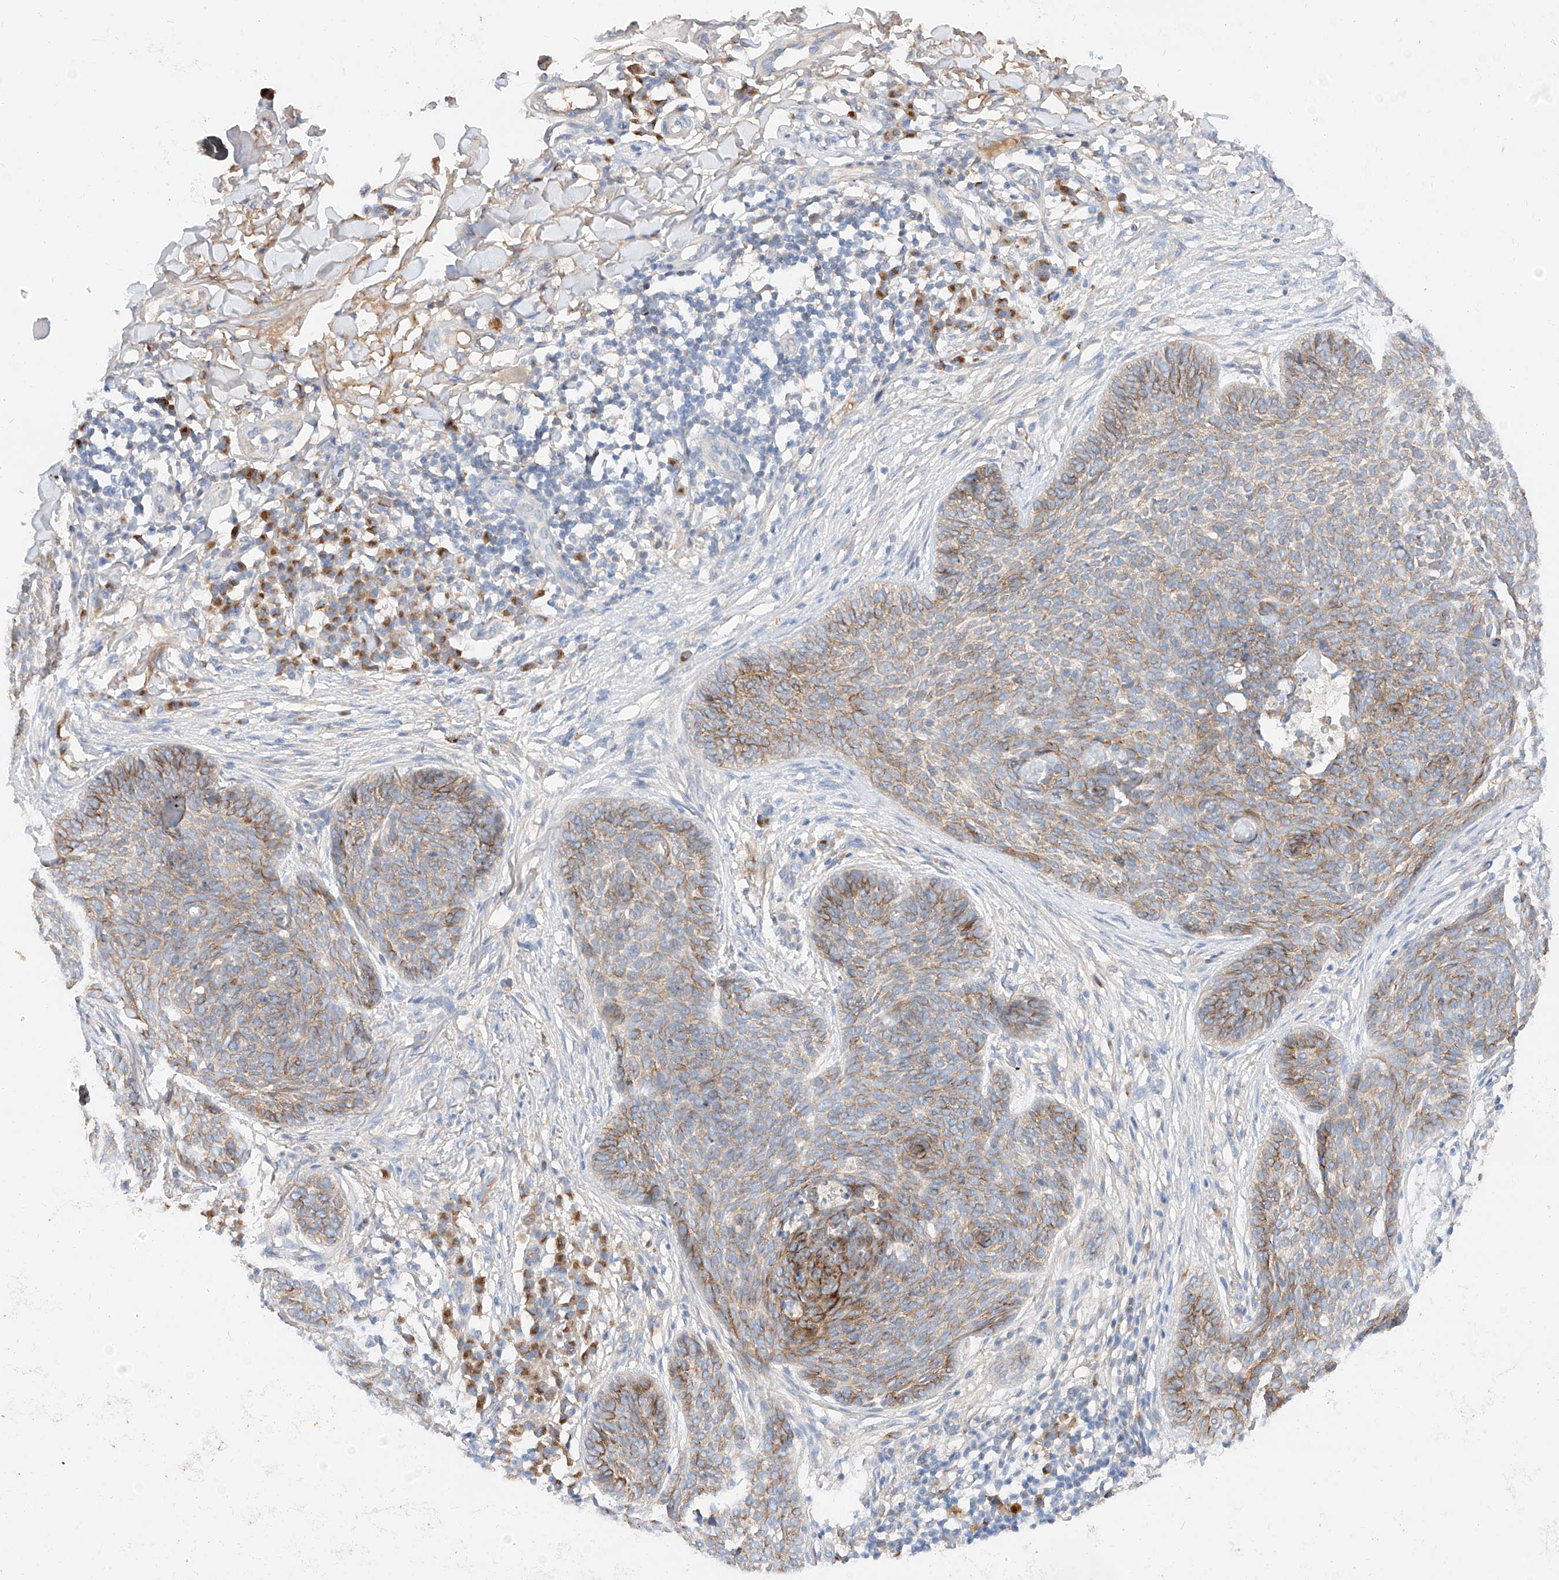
{"staining": {"intensity": "moderate", "quantity": ">75%", "location": "cytoplasmic/membranous"}, "tissue": "skin cancer", "cell_type": "Tumor cells", "image_type": "cancer", "snomed": [{"axis": "morphology", "description": "Basal cell carcinoma"}, {"axis": "topography", "description": "Skin"}], "caption": "Immunohistochemistry (IHC) image of human basal cell carcinoma (skin) stained for a protein (brown), which reveals medium levels of moderate cytoplasmic/membranous staining in about >75% of tumor cells.", "gene": "MAP7", "patient": {"sex": "female", "age": 64}}